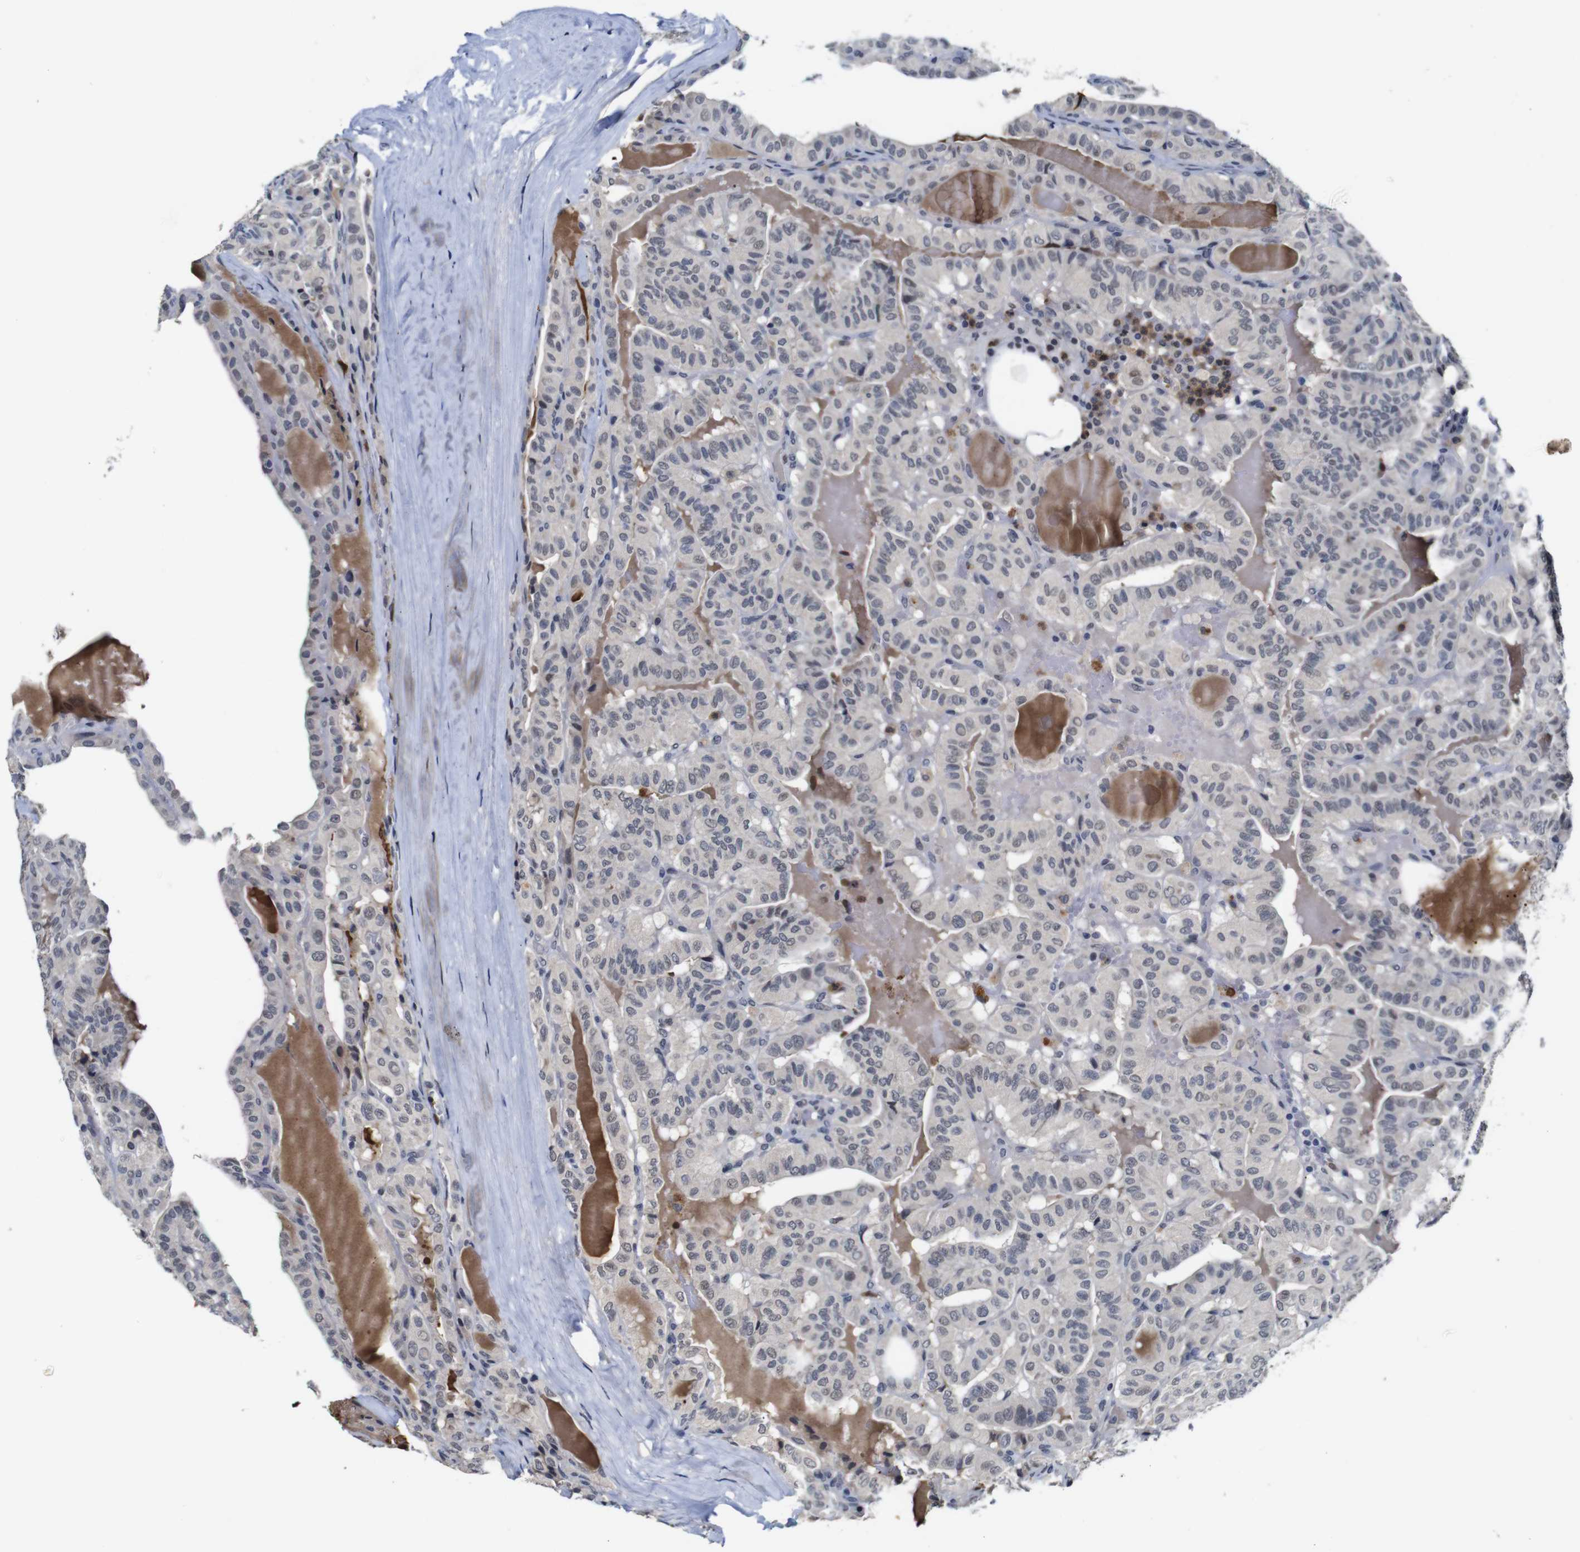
{"staining": {"intensity": "negative", "quantity": "none", "location": "none"}, "tissue": "head and neck cancer", "cell_type": "Tumor cells", "image_type": "cancer", "snomed": [{"axis": "morphology", "description": "Squamous cell carcinoma, NOS"}, {"axis": "topography", "description": "Oral tissue"}, {"axis": "topography", "description": "Head-Neck"}], "caption": "This histopathology image is of head and neck squamous cell carcinoma stained with IHC to label a protein in brown with the nuclei are counter-stained blue. There is no expression in tumor cells.", "gene": "NTRK3", "patient": {"sex": "female", "age": 50}}